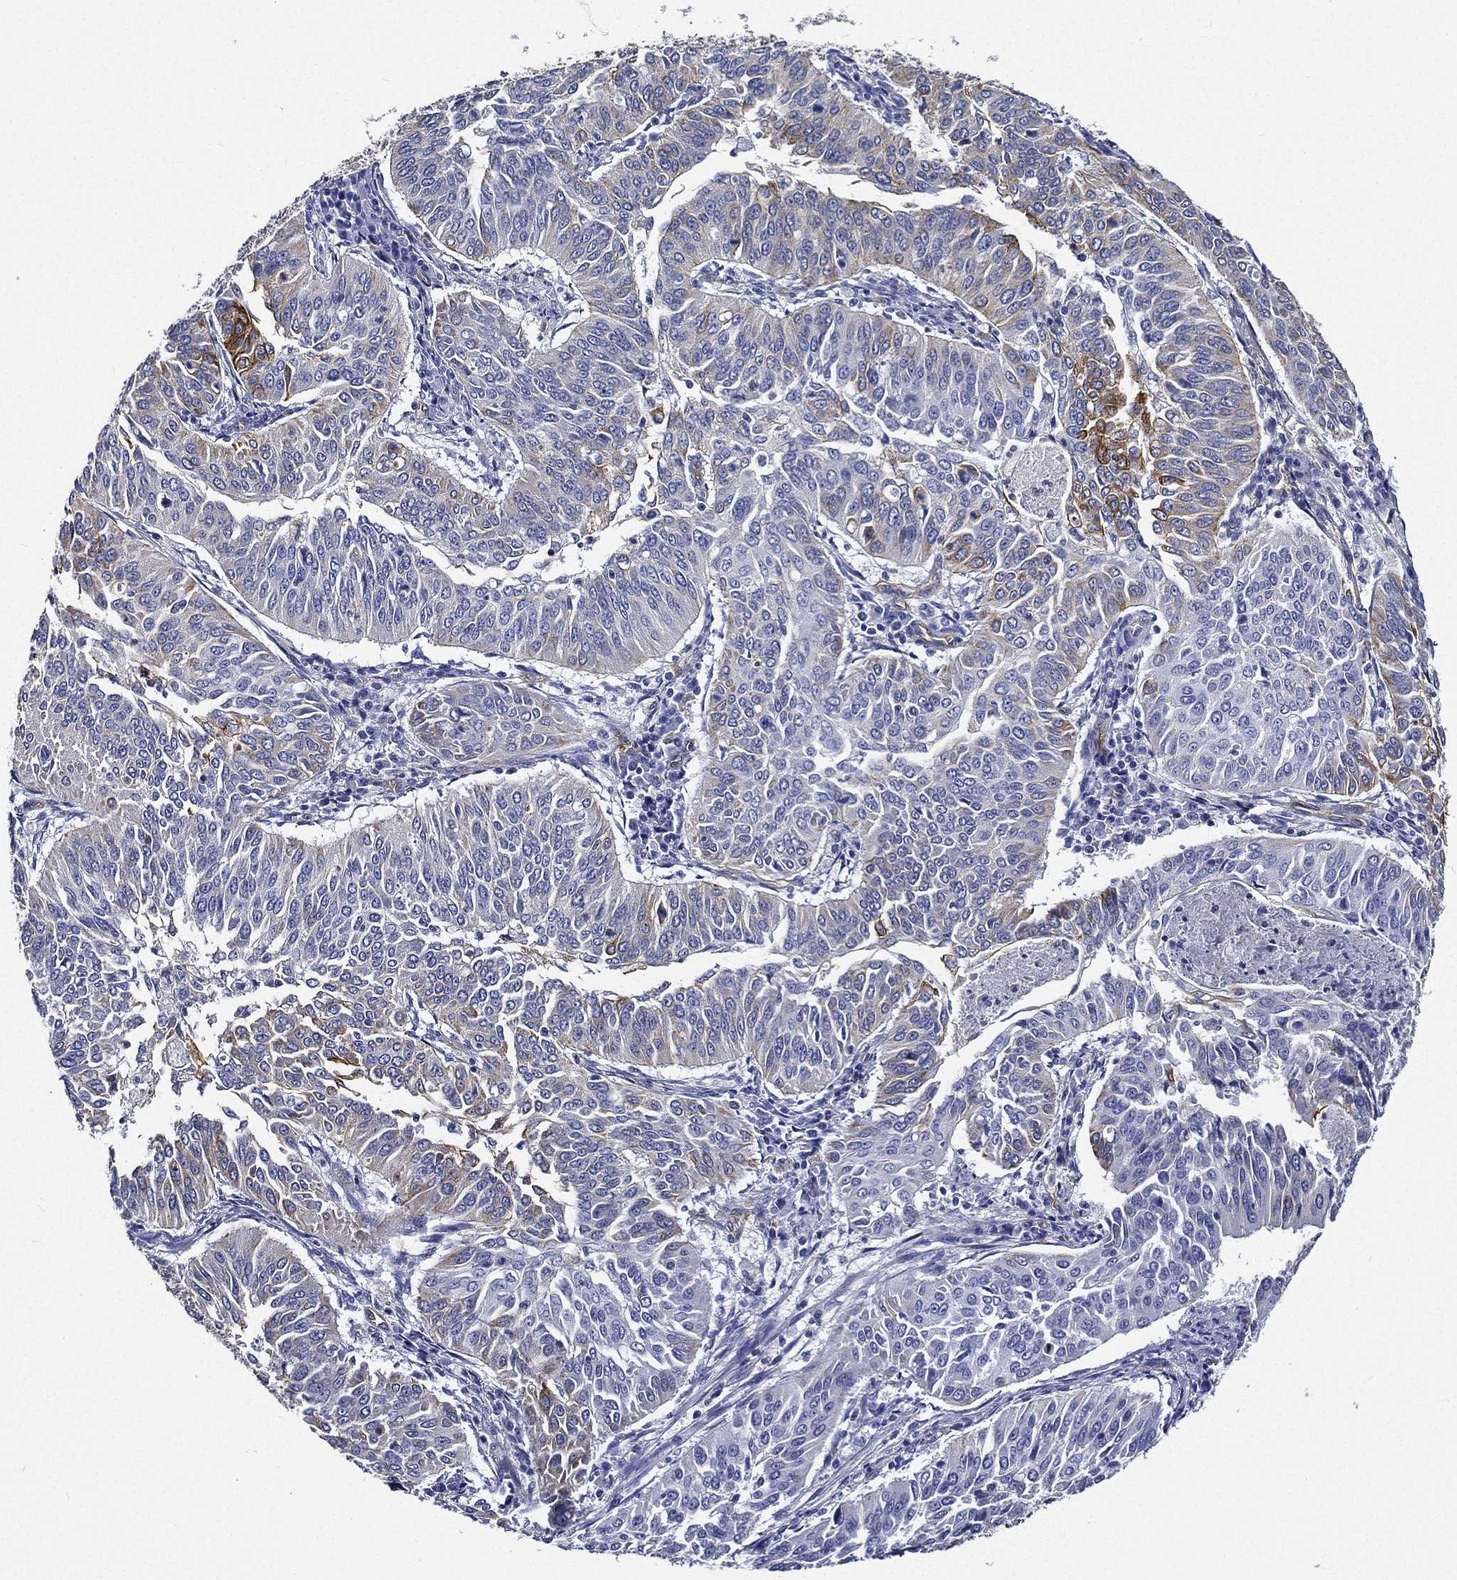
{"staining": {"intensity": "moderate", "quantity": "<25%", "location": "cytoplasmic/membranous"}, "tissue": "cervical cancer", "cell_type": "Tumor cells", "image_type": "cancer", "snomed": [{"axis": "morphology", "description": "Normal tissue, NOS"}, {"axis": "morphology", "description": "Squamous cell carcinoma, NOS"}, {"axis": "topography", "description": "Cervix"}], "caption": "Protein expression analysis of human cervical cancer reveals moderate cytoplasmic/membranous positivity in about <25% of tumor cells.", "gene": "NEDD9", "patient": {"sex": "female", "age": 39}}